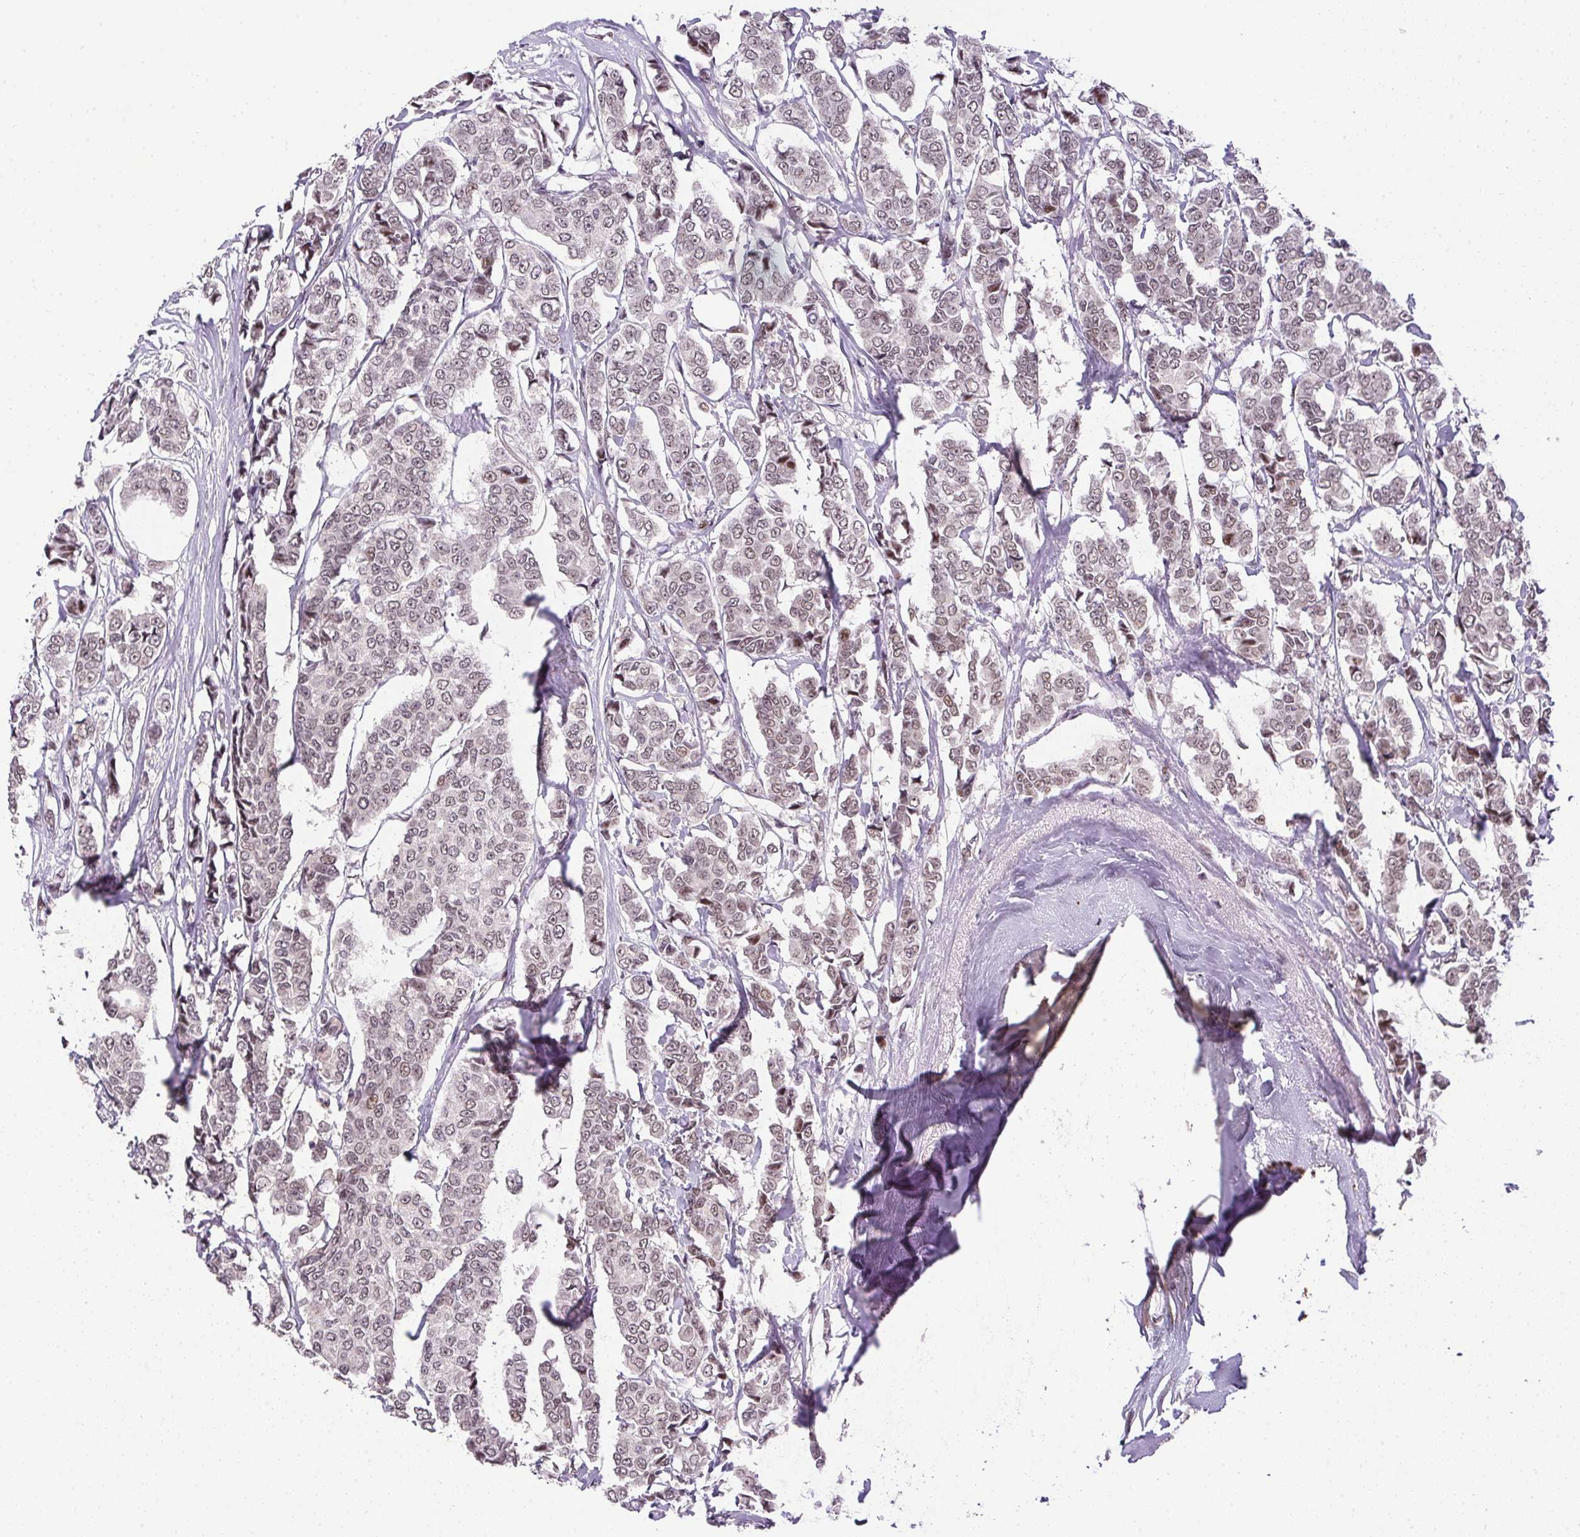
{"staining": {"intensity": "weak", "quantity": ">75%", "location": "nuclear"}, "tissue": "breast cancer", "cell_type": "Tumor cells", "image_type": "cancer", "snomed": [{"axis": "morphology", "description": "Duct carcinoma"}, {"axis": "topography", "description": "Breast"}], "caption": "This photomicrograph shows immunohistochemistry staining of breast intraductal carcinoma, with low weak nuclear positivity in about >75% of tumor cells.", "gene": "KDM4D", "patient": {"sex": "female", "age": 94}}